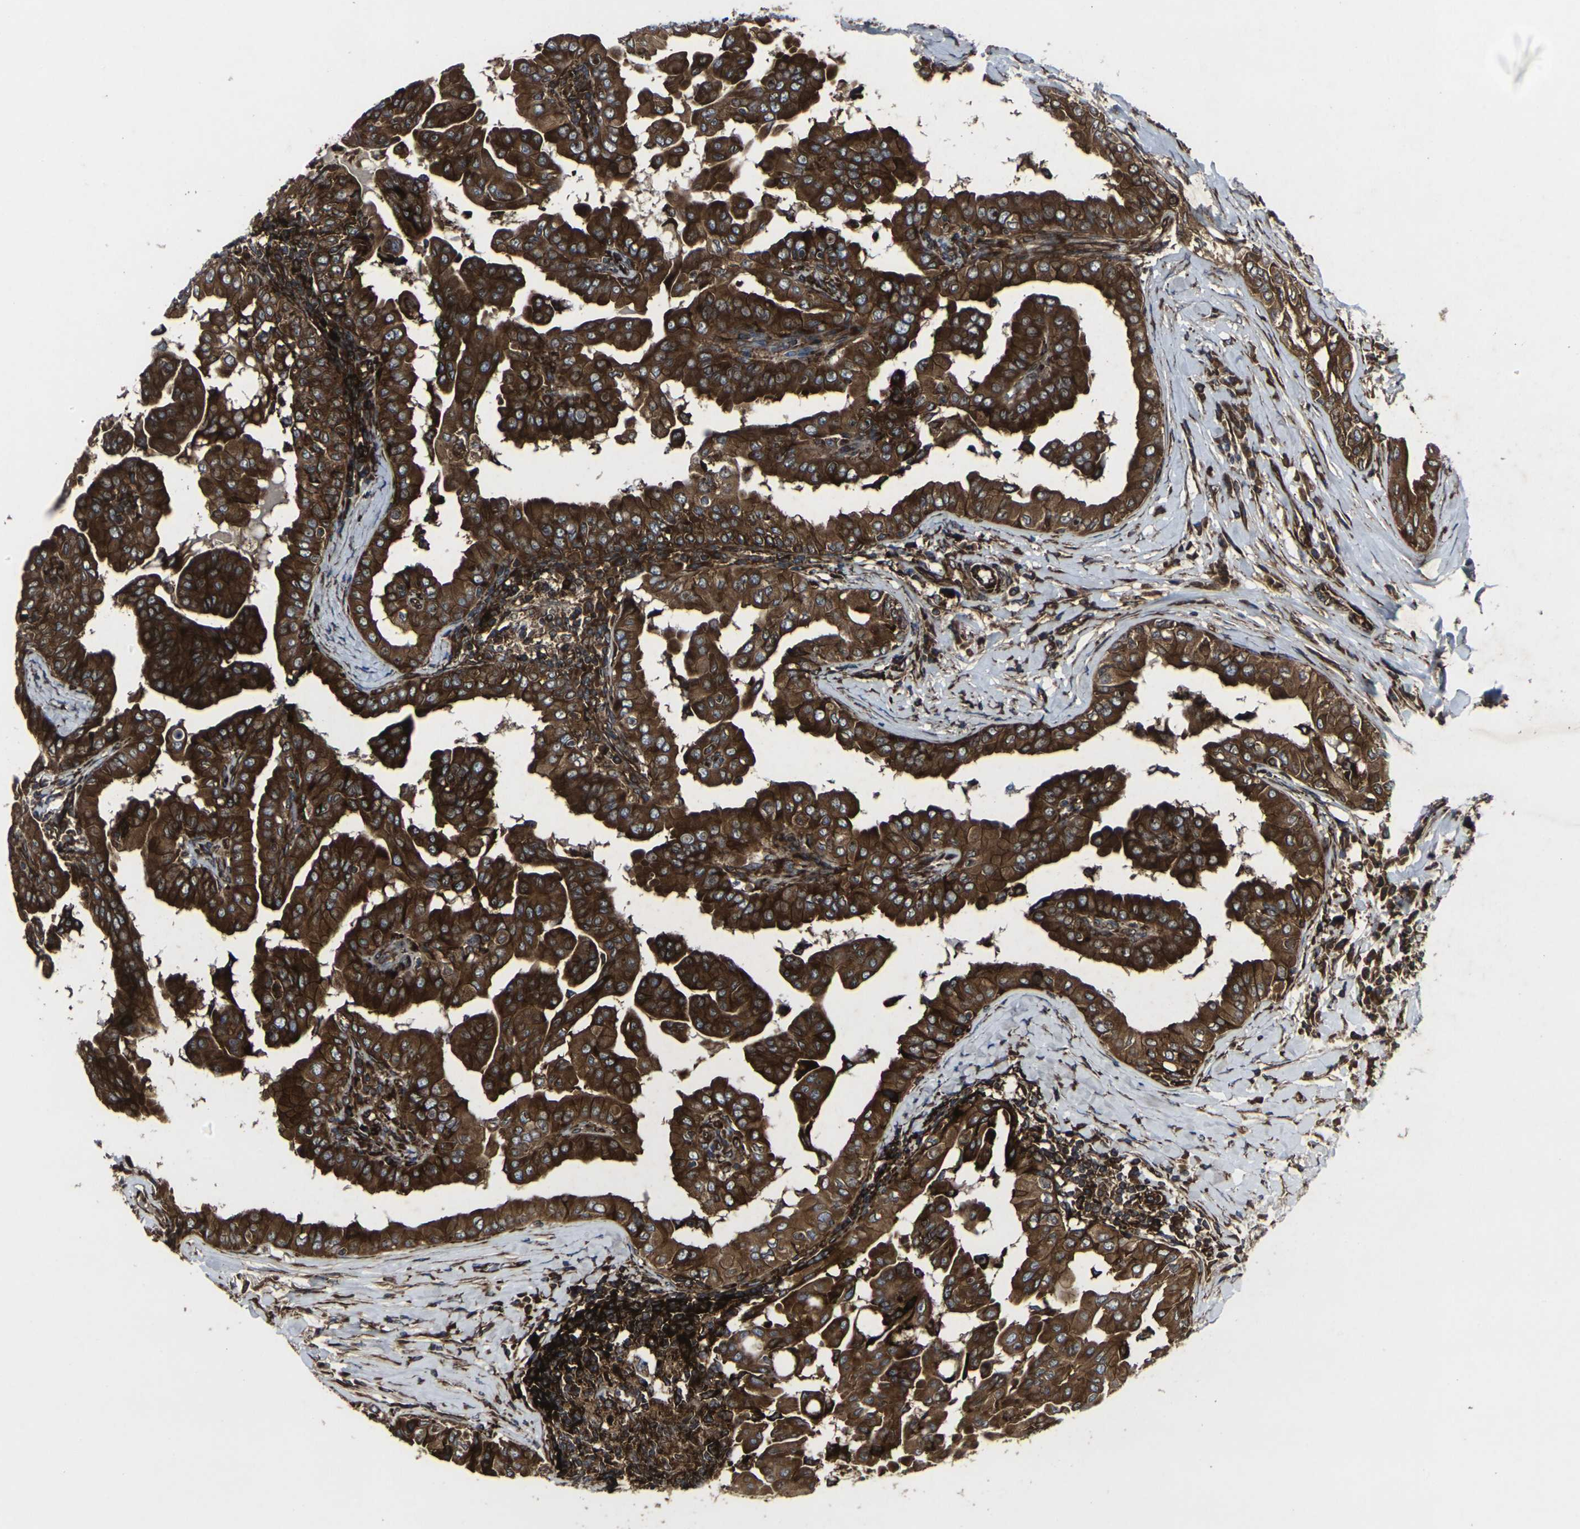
{"staining": {"intensity": "strong", "quantity": ">75%", "location": "cytoplasmic/membranous"}, "tissue": "thyroid cancer", "cell_type": "Tumor cells", "image_type": "cancer", "snomed": [{"axis": "morphology", "description": "Papillary adenocarcinoma, NOS"}, {"axis": "topography", "description": "Thyroid gland"}], "caption": "Immunohistochemical staining of thyroid cancer (papillary adenocarcinoma) reveals strong cytoplasmic/membranous protein staining in about >75% of tumor cells. (DAB (3,3'-diaminobenzidine) IHC with brightfield microscopy, high magnification).", "gene": "MARCHF2", "patient": {"sex": "male", "age": 33}}